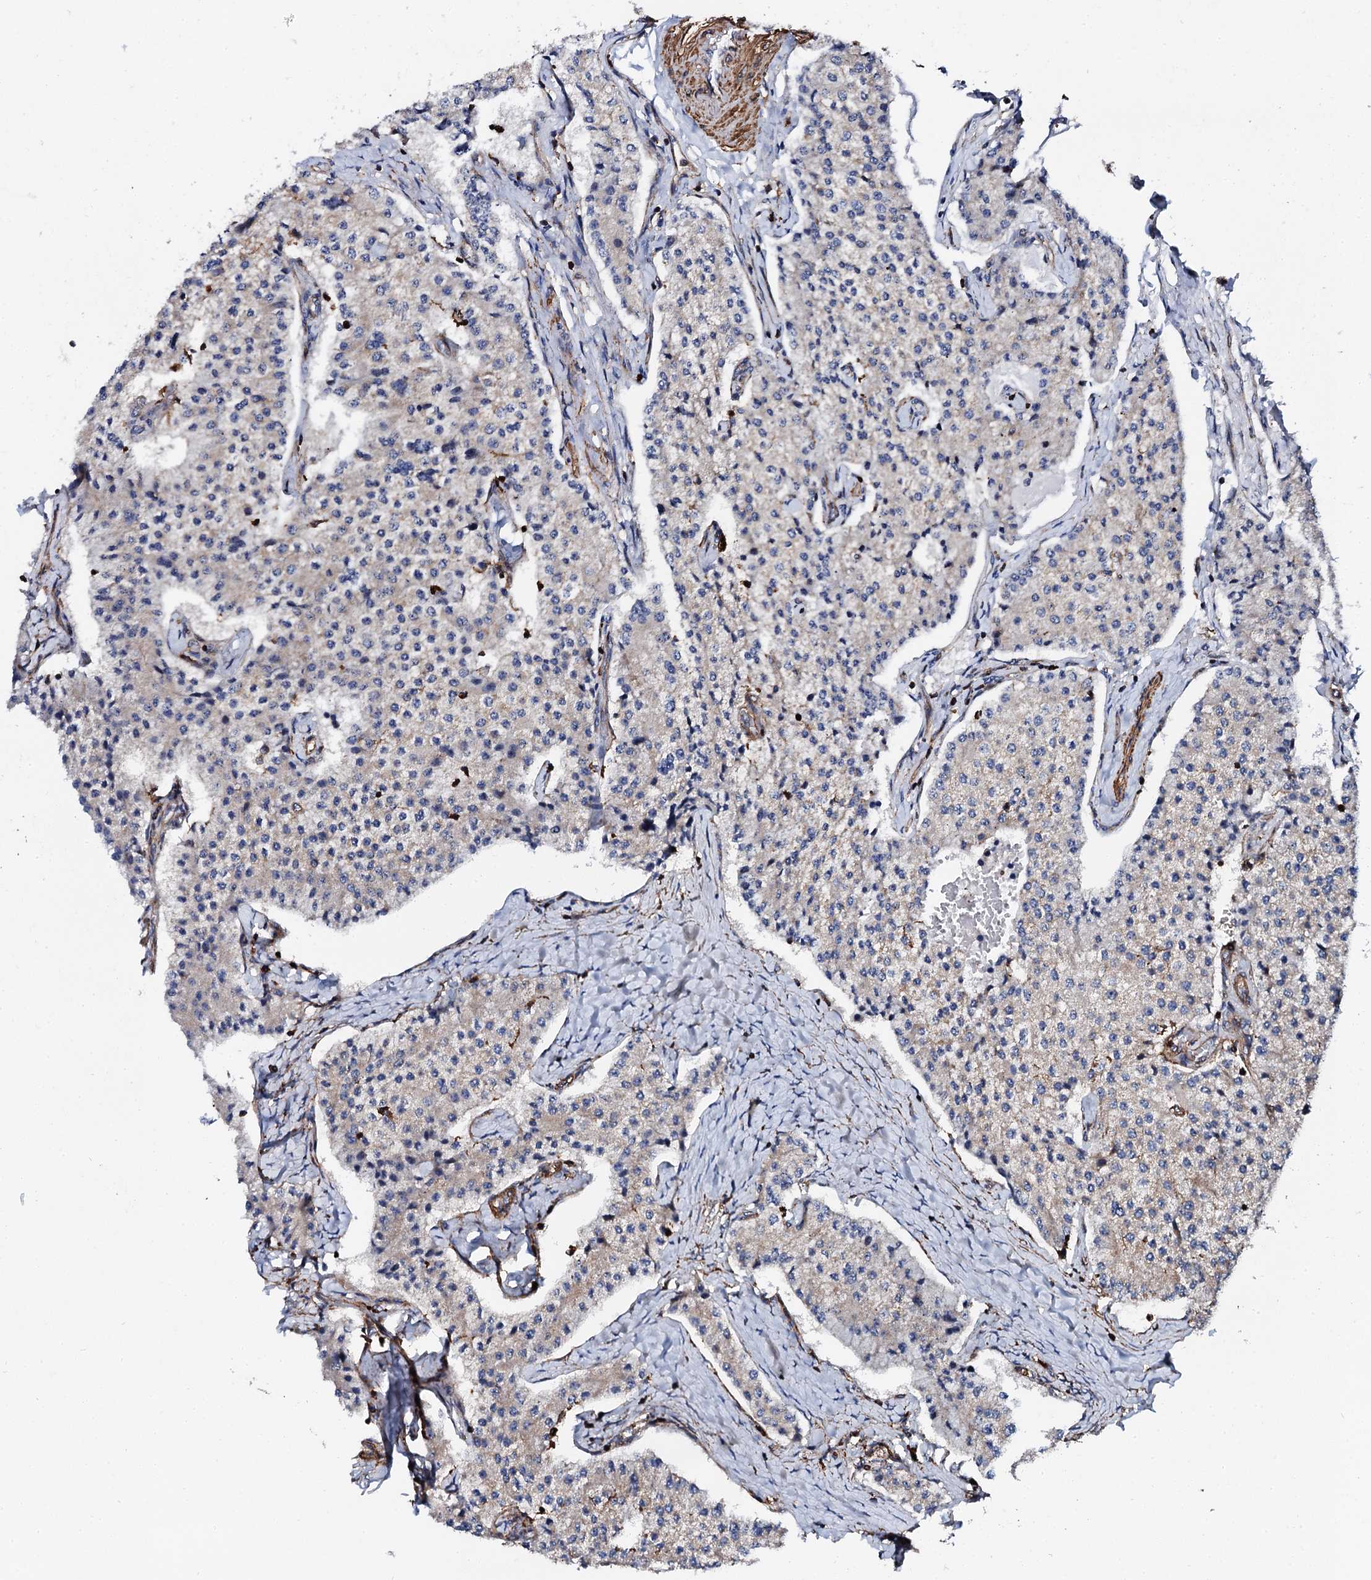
{"staining": {"intensity": "weak", "quantity": "25%-75%", "location": "cytoplasmic/membranous"}, "tissue": "carcinoid", "cell_type": "Tumor cells", "image_type": "cancer", "snomed": [{"axis": "morphology", "description": "Carcinoid, malignant, NOS"}, {"axis": "topography", "description": "Colon"}], "caption": "An image showing weak cytoplasmic/membranous positivity in approximately 25%-75% of tumor cells in malignant carcinoid, as visualized by brown immunohistochemical staining.", "gene": "INTS10", "patient": {"sex": "female", "age": 52}}